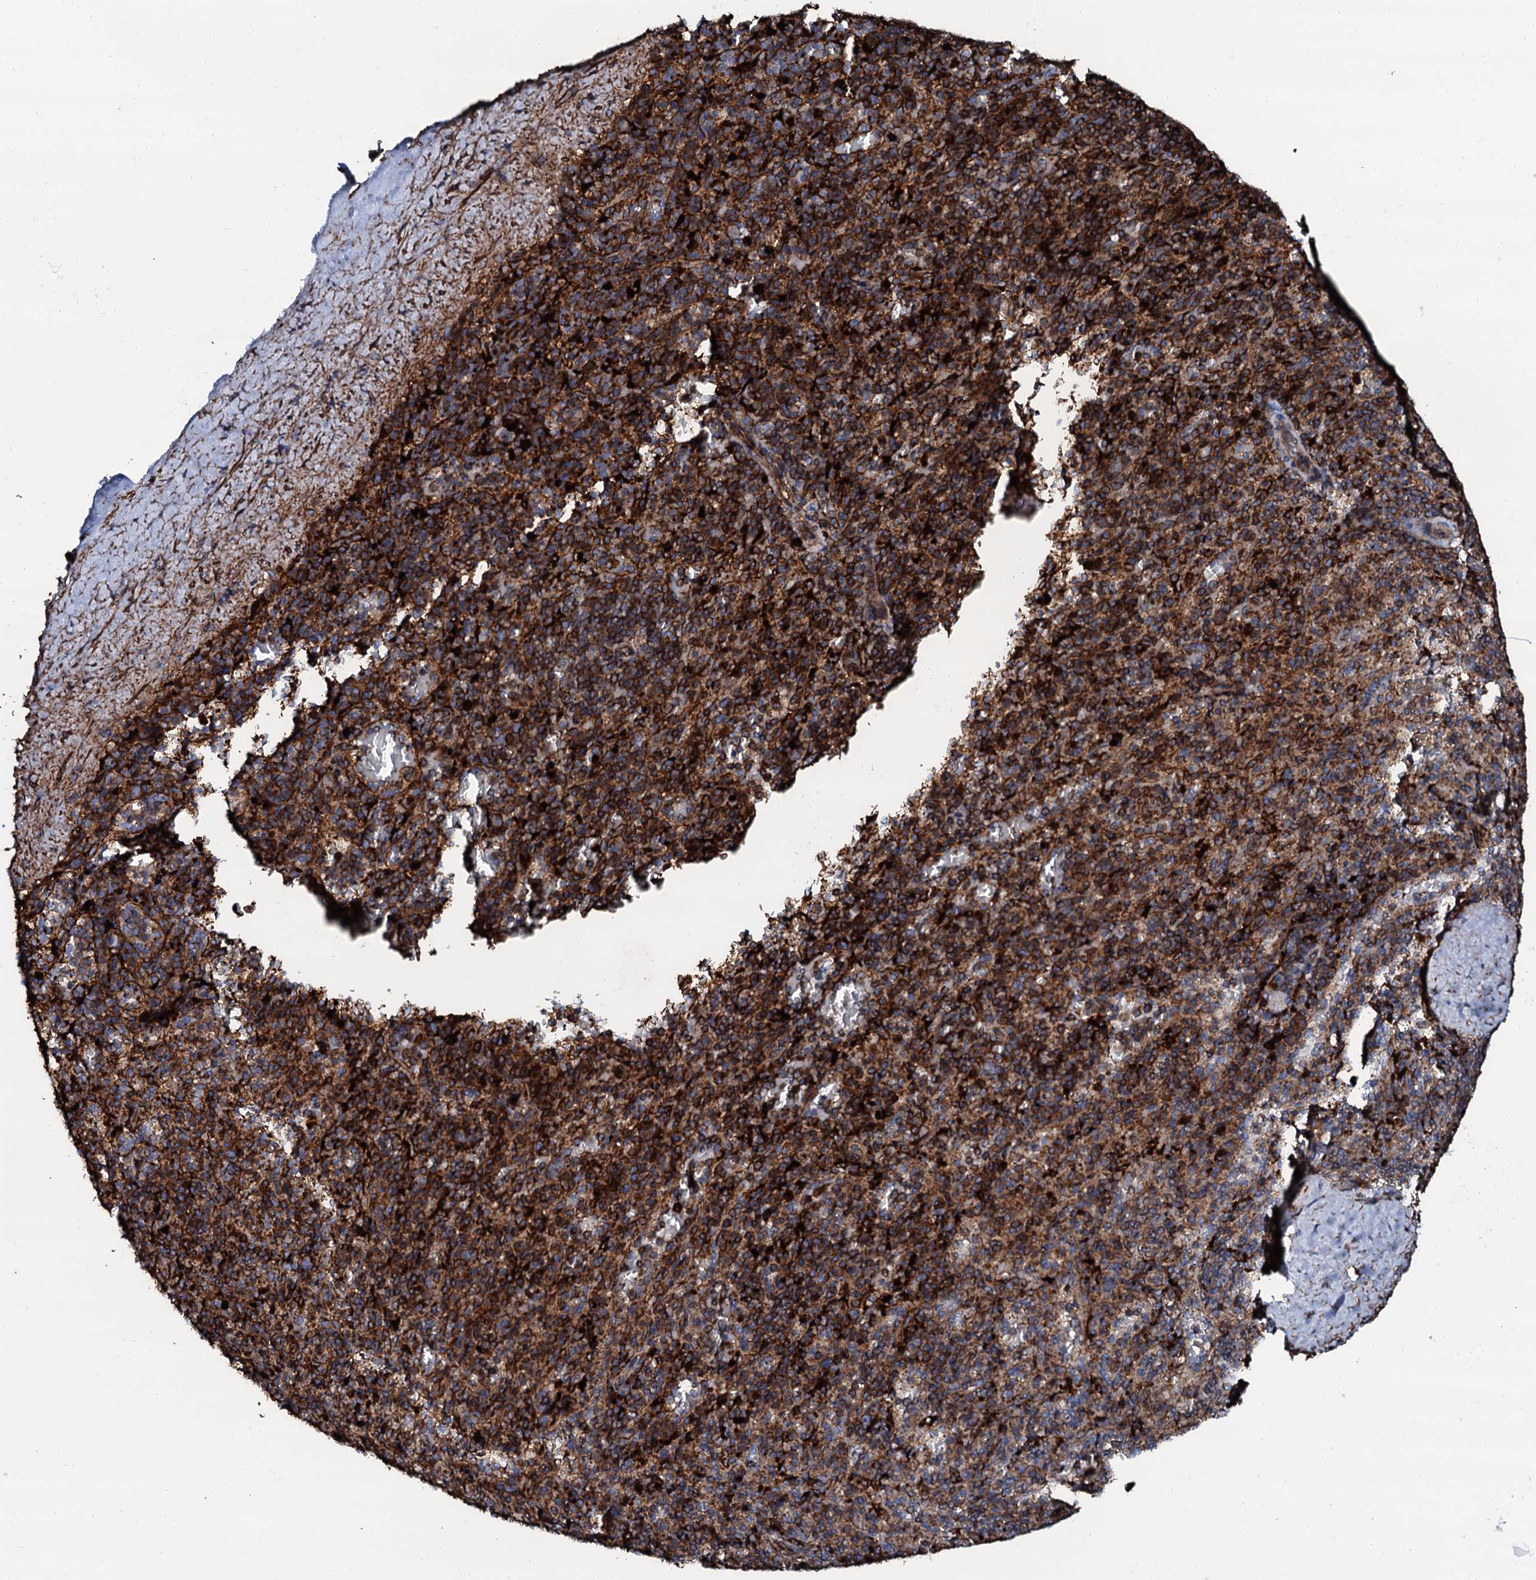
{"staining": {"intensity": "strong", "quantity": ">75%", "location": "cytoplasmic/membranous"}, "tissue": "spleen", "cell_type": "Cells in red pulp", "image_type": "normal", "snomed": [{"axis": "morphology", "description": "Normal tissue, NOS"}, {"axis": "topography", "description": "Spleen"}], "caption": "A brown stain highlights strong cytoplasmic/membranous expression of a protein in cells in red pulp of unremarkable human spleen.", "gene": "INTS10", "patient": {"sex": "male", "age": 82}}